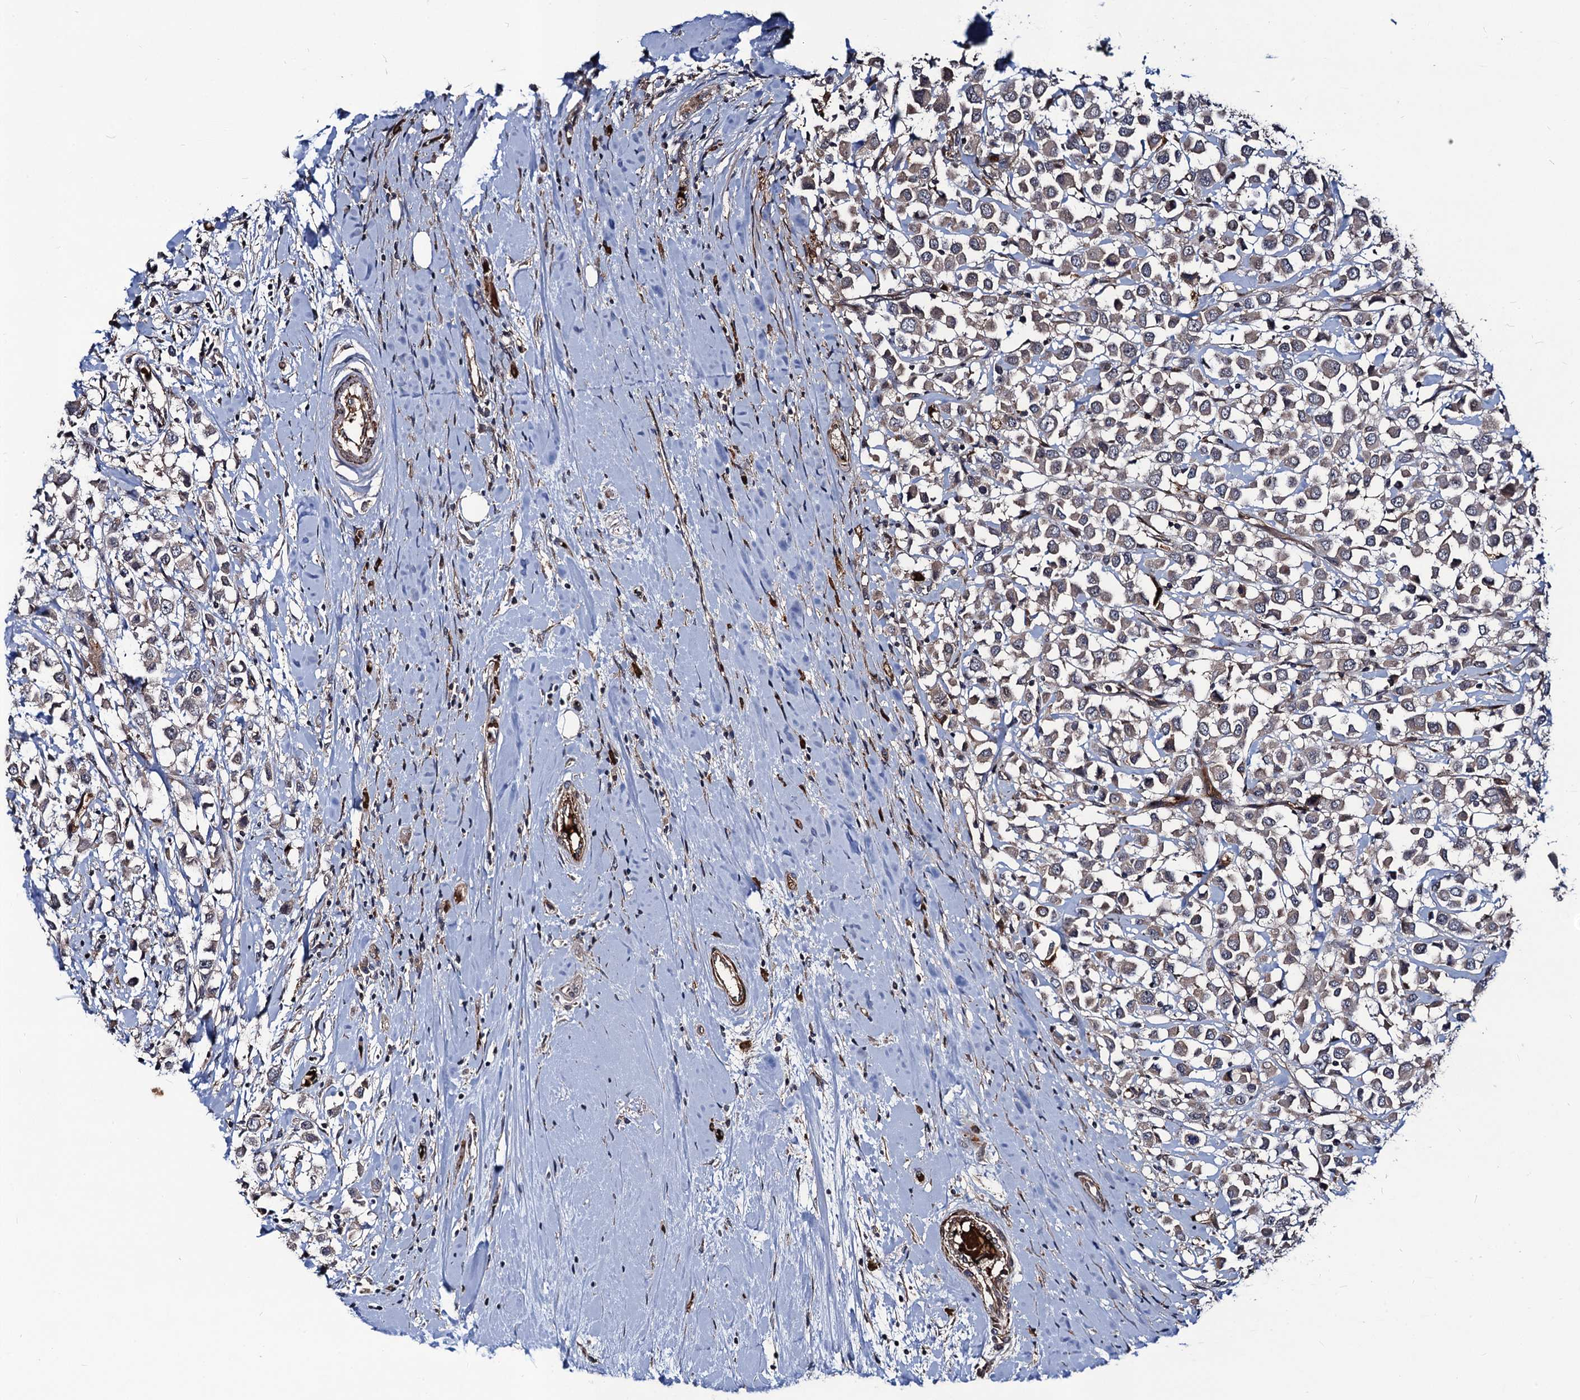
{"staining": {"intensity": "weak", "quantity": "25%-75%", "location": "cytoplasmic/membranous"}, "tissue": "breast cancer", "cell_type": "Tumor cells", "image_type": "cancer", "snomed": [{"axis": "morphology", "description": "Duct carcinoma"}, {"axis": "topography", "description": "Breast"}], "caption": "Human infiltrating ductal carcinoma (breast) stained for a protein (brown) exhibits weak cytoplasmic/membranous positive staining in approximately 25%-75% of tumor cells.", "gene": "KXD1", "patient": {"sex": "female", "age": 61}}